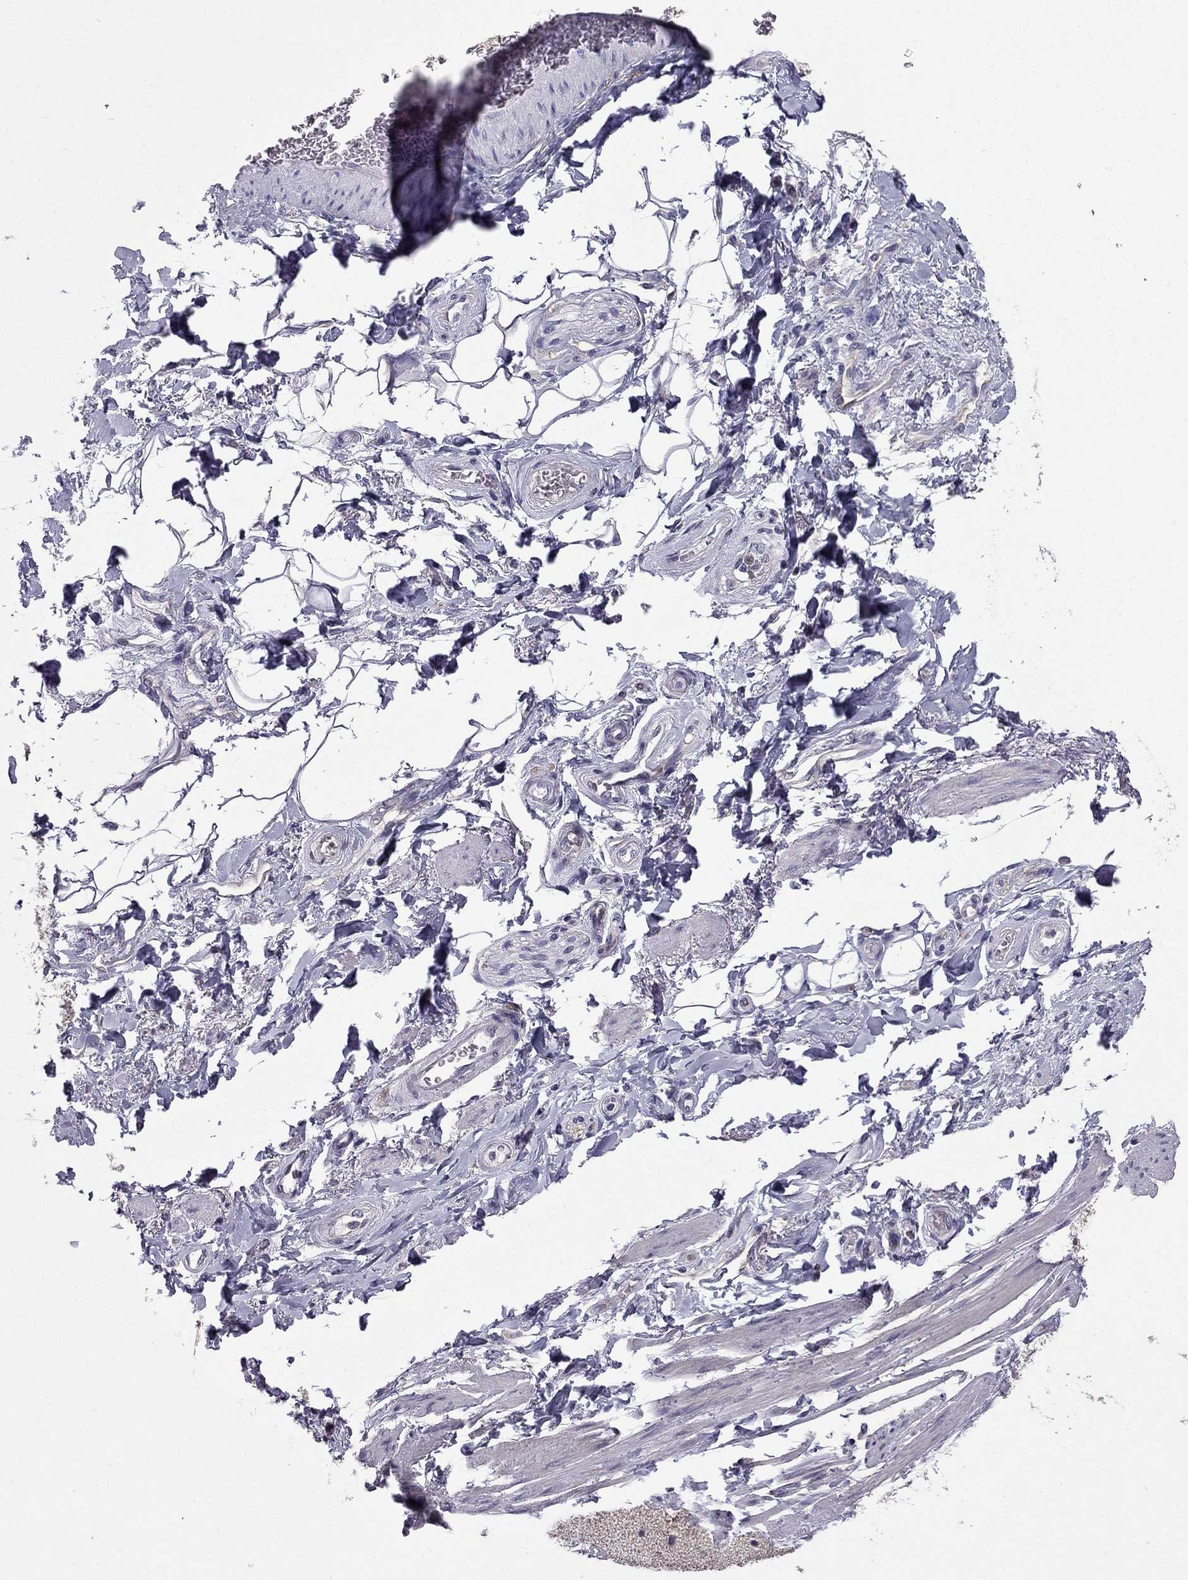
{"staining": {"intensity": "negative", "quantity": "none", "location": "none"}, "tissue": "adipose tissue", "cell_type": "Adipocytes", "image_type": "normal", "snomed": [{"axis": "morphology", "description": "Normal tissue, NOS"}, {"axis": "topography", "description": "Skeletal muscle"}, {"axis": "topography", "description": "Anal"}, {"axis": "topography", "description": "Peripheral nerve tissue"}], "caption": "DAB (3,3'-diaminobenzidine) immunohistochemical staining of benign adipose tissue displays no significant expression in adipocytes.", "gene": "SLC6A2", "patient": {"sex": "male", "age": 53}}